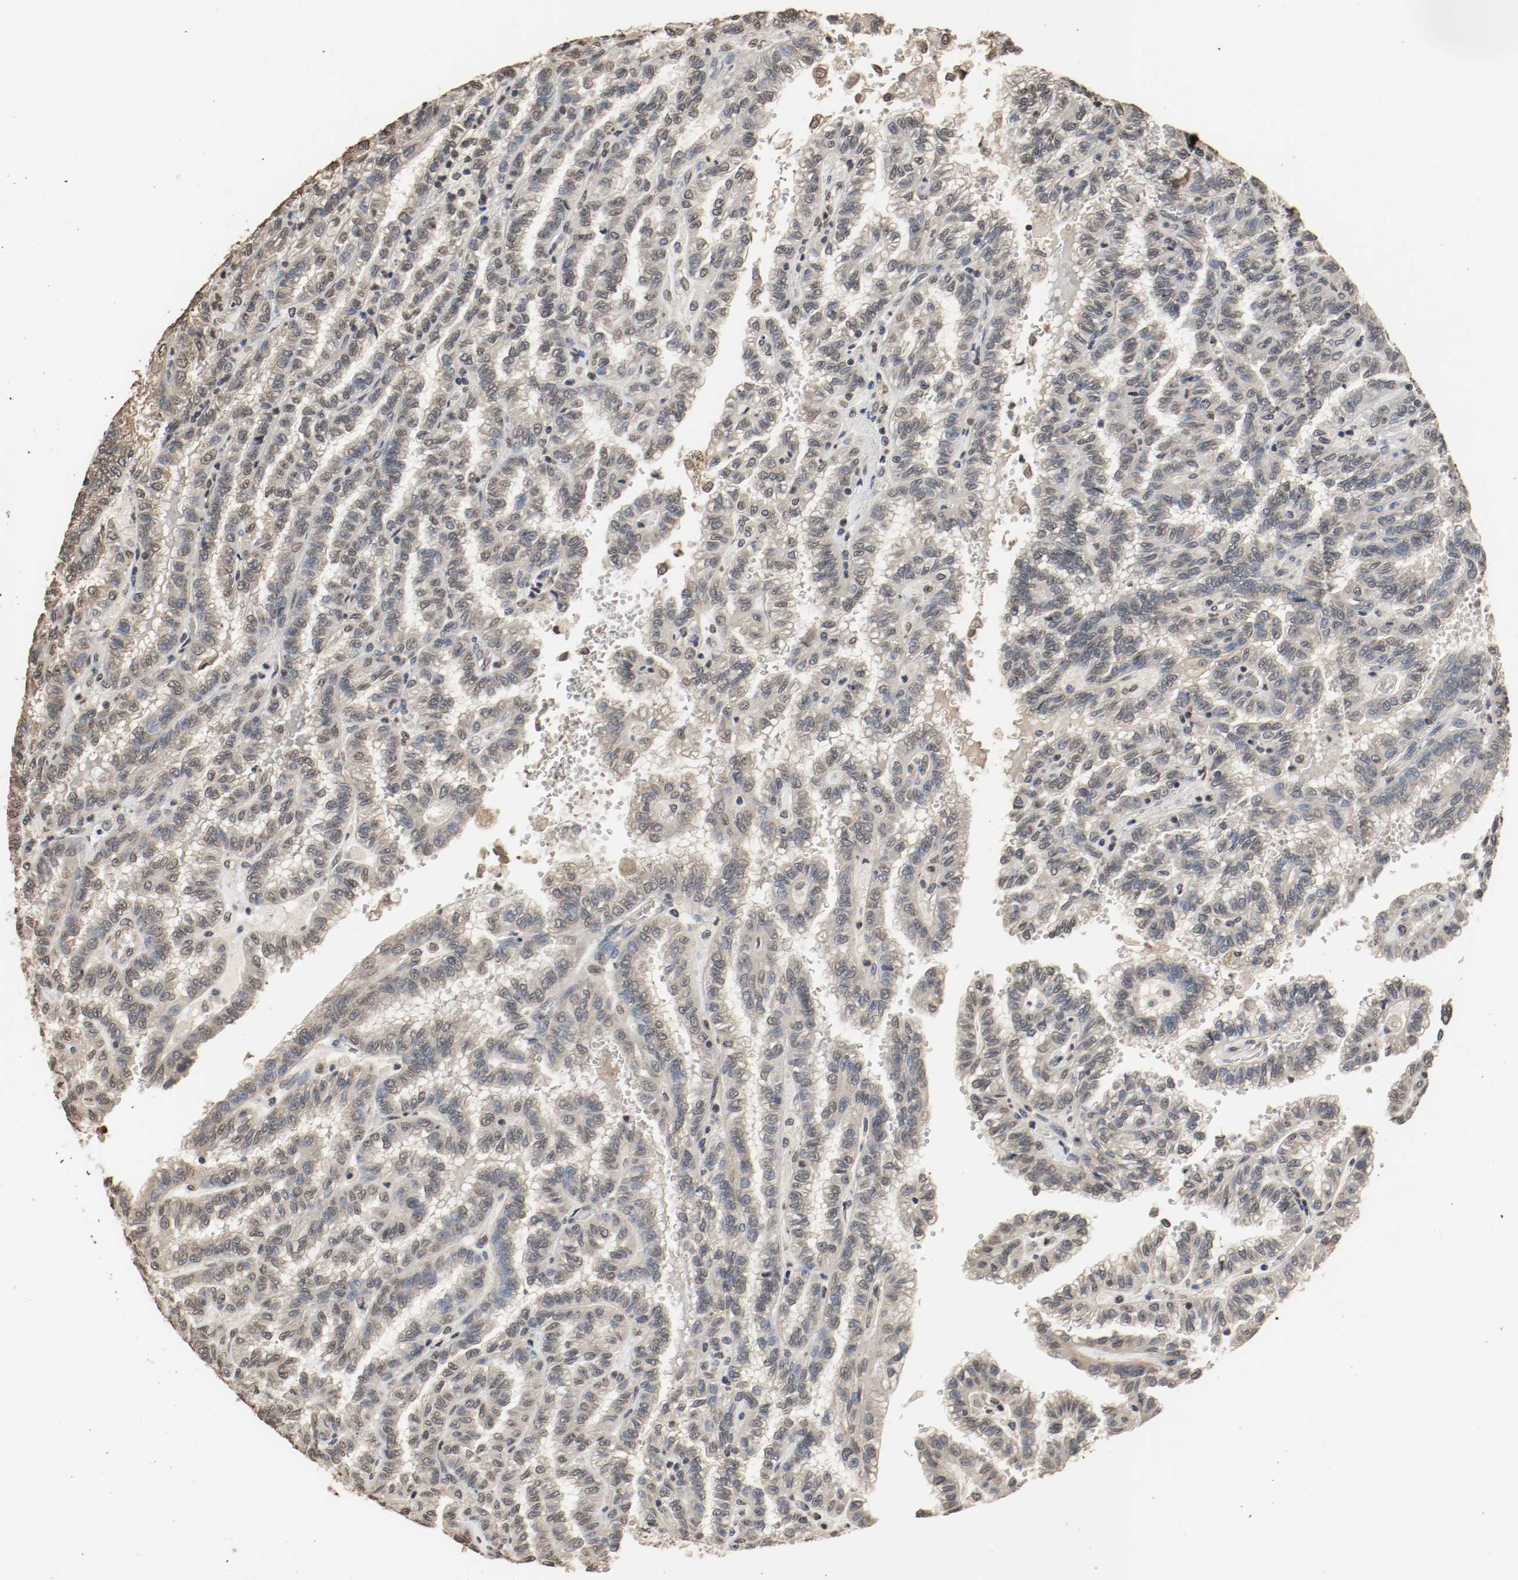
{"staining": {"intensity": "negative", "quantity": "none", "location": "none"}, "tissue": "renal cancer", "cell_type": "Tumor cells", "image_type": "cancer", "snomed": [{"axis": "morphology", "description": "Inflammation, NOS"}, {"axis": "morphology", "description": "Adenocarcinoma, NOS"}, {"axis": "topography", "description": "Kidney"}], "caption": "DAB immunohistochemical staining of human renal cancer displays no significant staining in tumor cells.", "gene": "RTN4", "patient": {"sex": "male", "age": 68}}